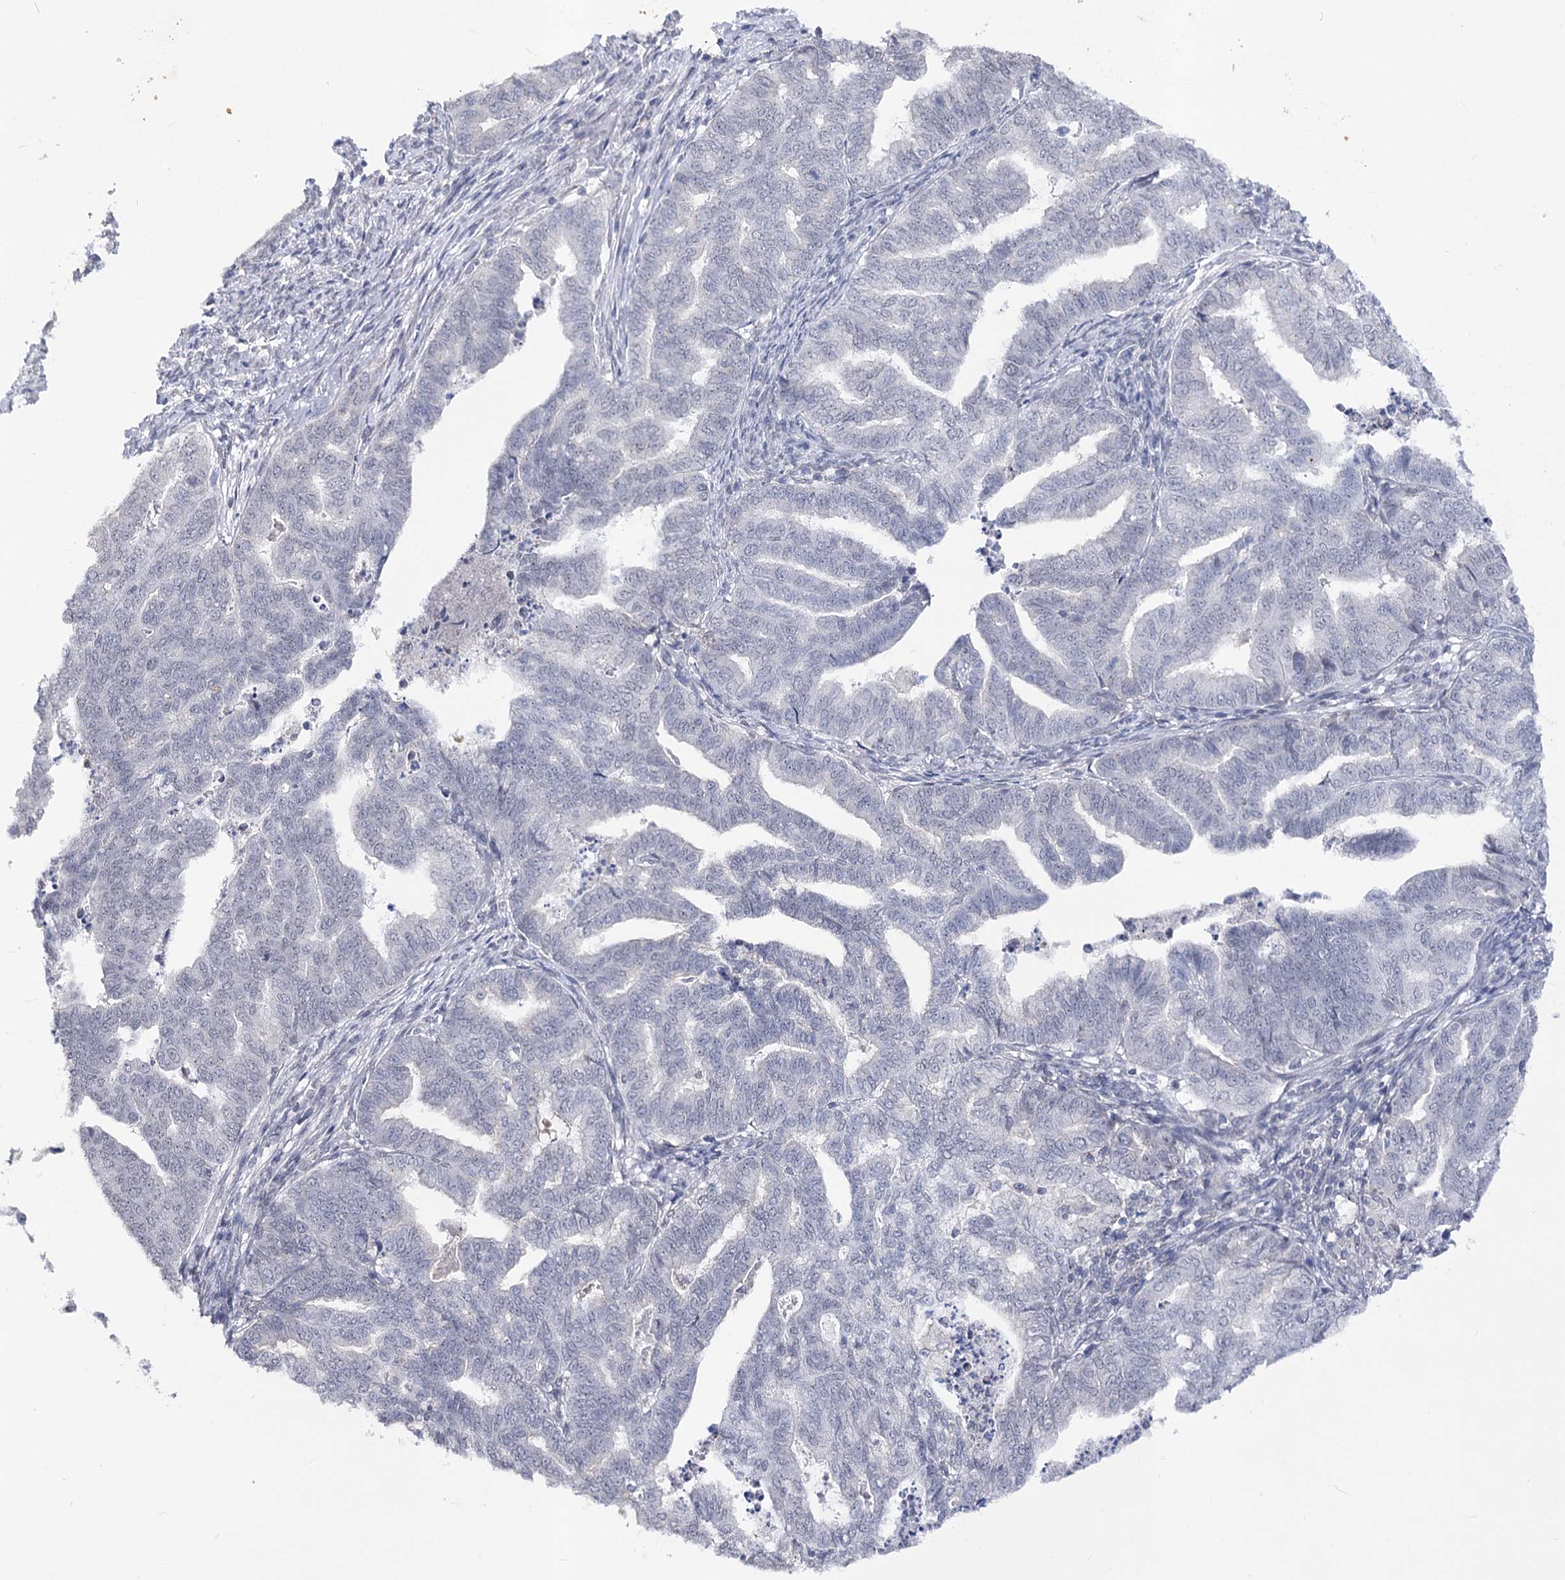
{"staining": {"intensity": "negative", "quantity": "none", "location": "none"}, "tissue": "endometrial cancer", "cell_type": "Tumor cells", "image_type": "cancer", "snomed": [{"axis": "morphology", "description": "Adenocarcinoma, NOS"}, {"axis": "topography", "description": "Endometrium"}], "caption": "IHC image of human endometrial cancer (adenocarcinoma) stained for a protein (brown), which demonstrates no staining in tumor cells. (Brightfield microscopy of DAB immunohistochemistry (IHC) at high magnification).", "gene": "ATP10B", "patient": {"sex": "female", "age": 79}}